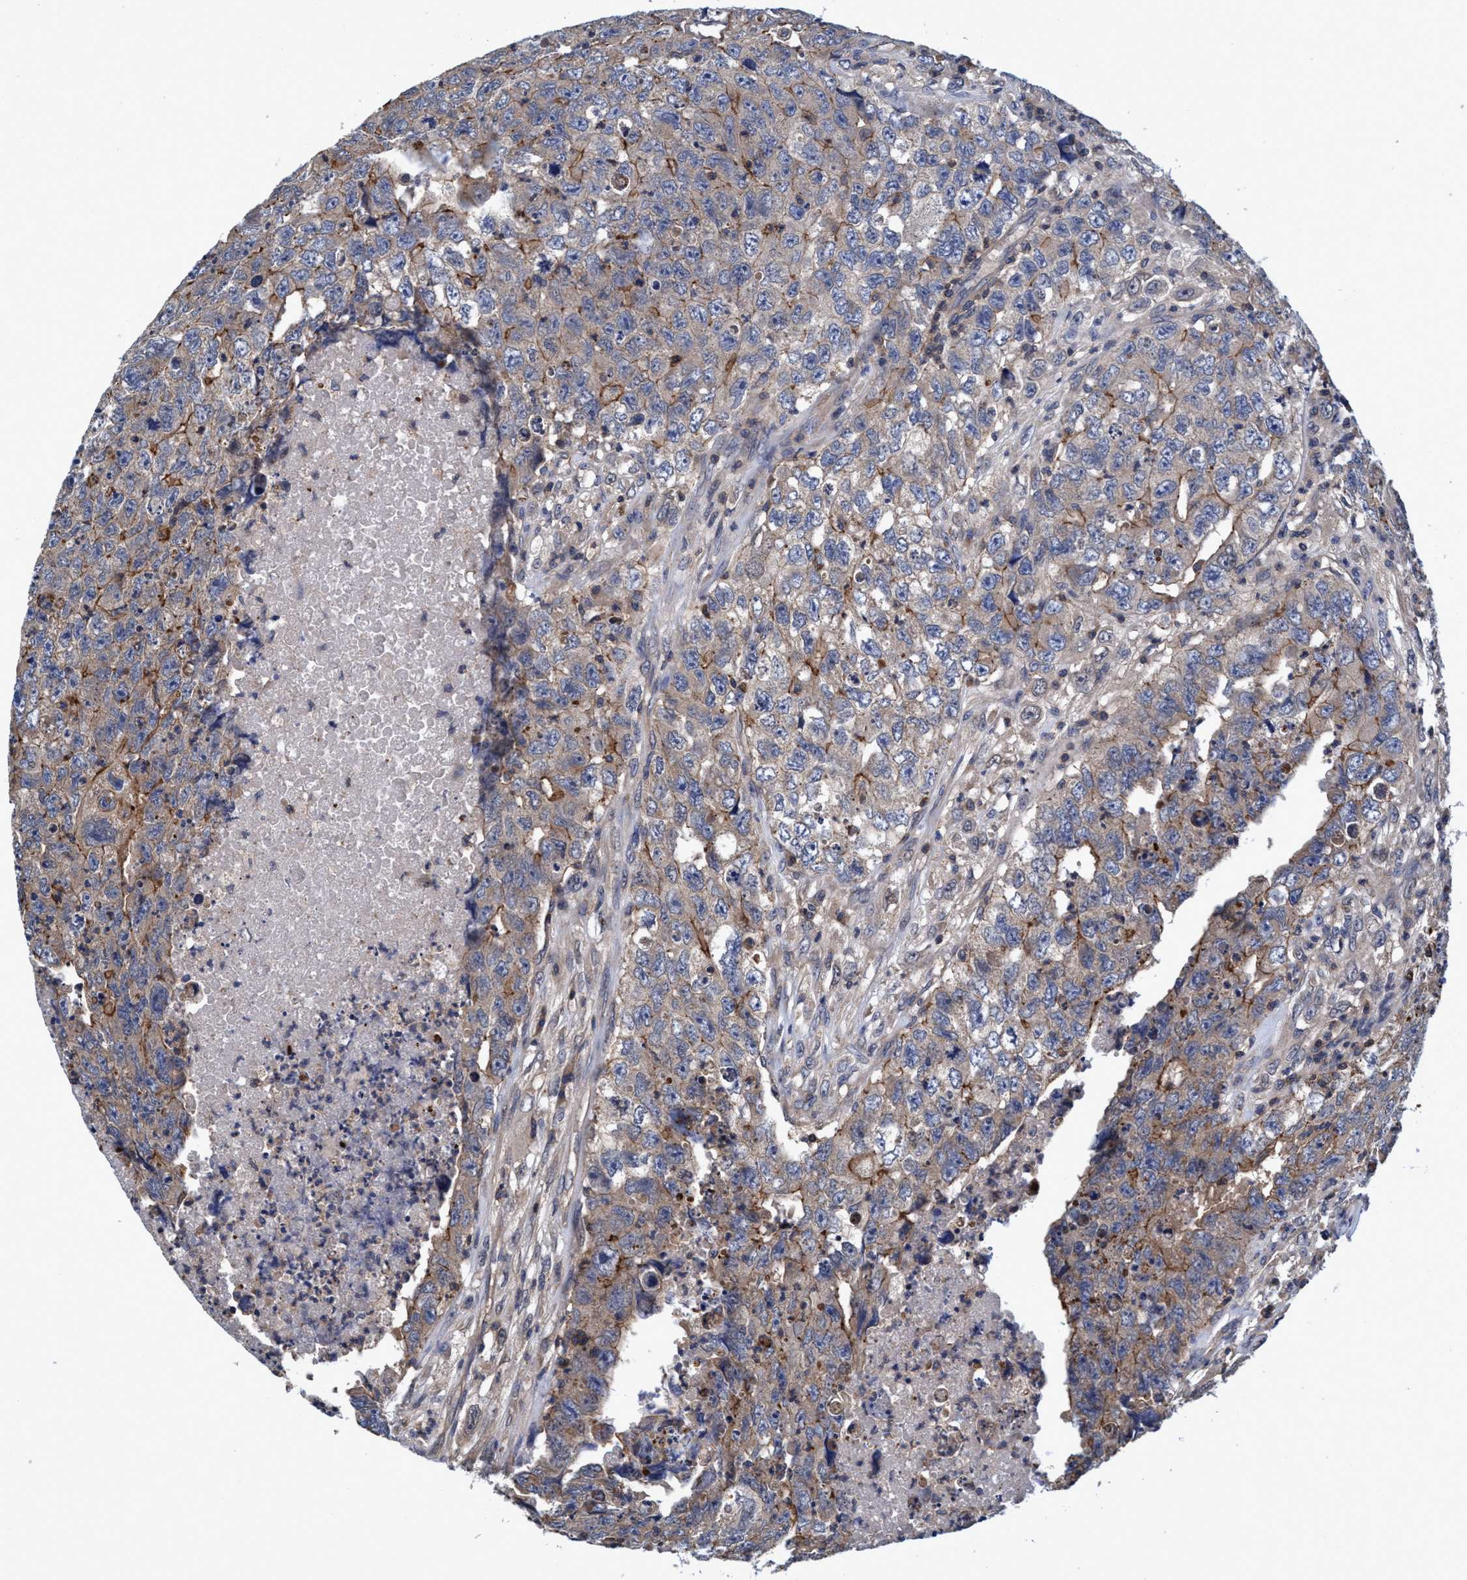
{"staining": {"intensity": "moderate", "quantity": ">75%", "location": "cytoplasmic/membranous"}, "tissue": "testis cancer", "cell_type": "Tumor cells", "image_type": "cancer", "snomed": [{"axis": "morphology", "description": "Carcinoma, Embryonal, NOS"}, {"axis": "topography", "description": "Testis"}], "caption": "Immunohistochemistry of human testis cancer reveals medium levels of moderate cytoplasmic/membranous positivity in about >75% of tumor cells.", "gene": "CALCOCO2", "patient": {"sex": "male", "age": 32}}